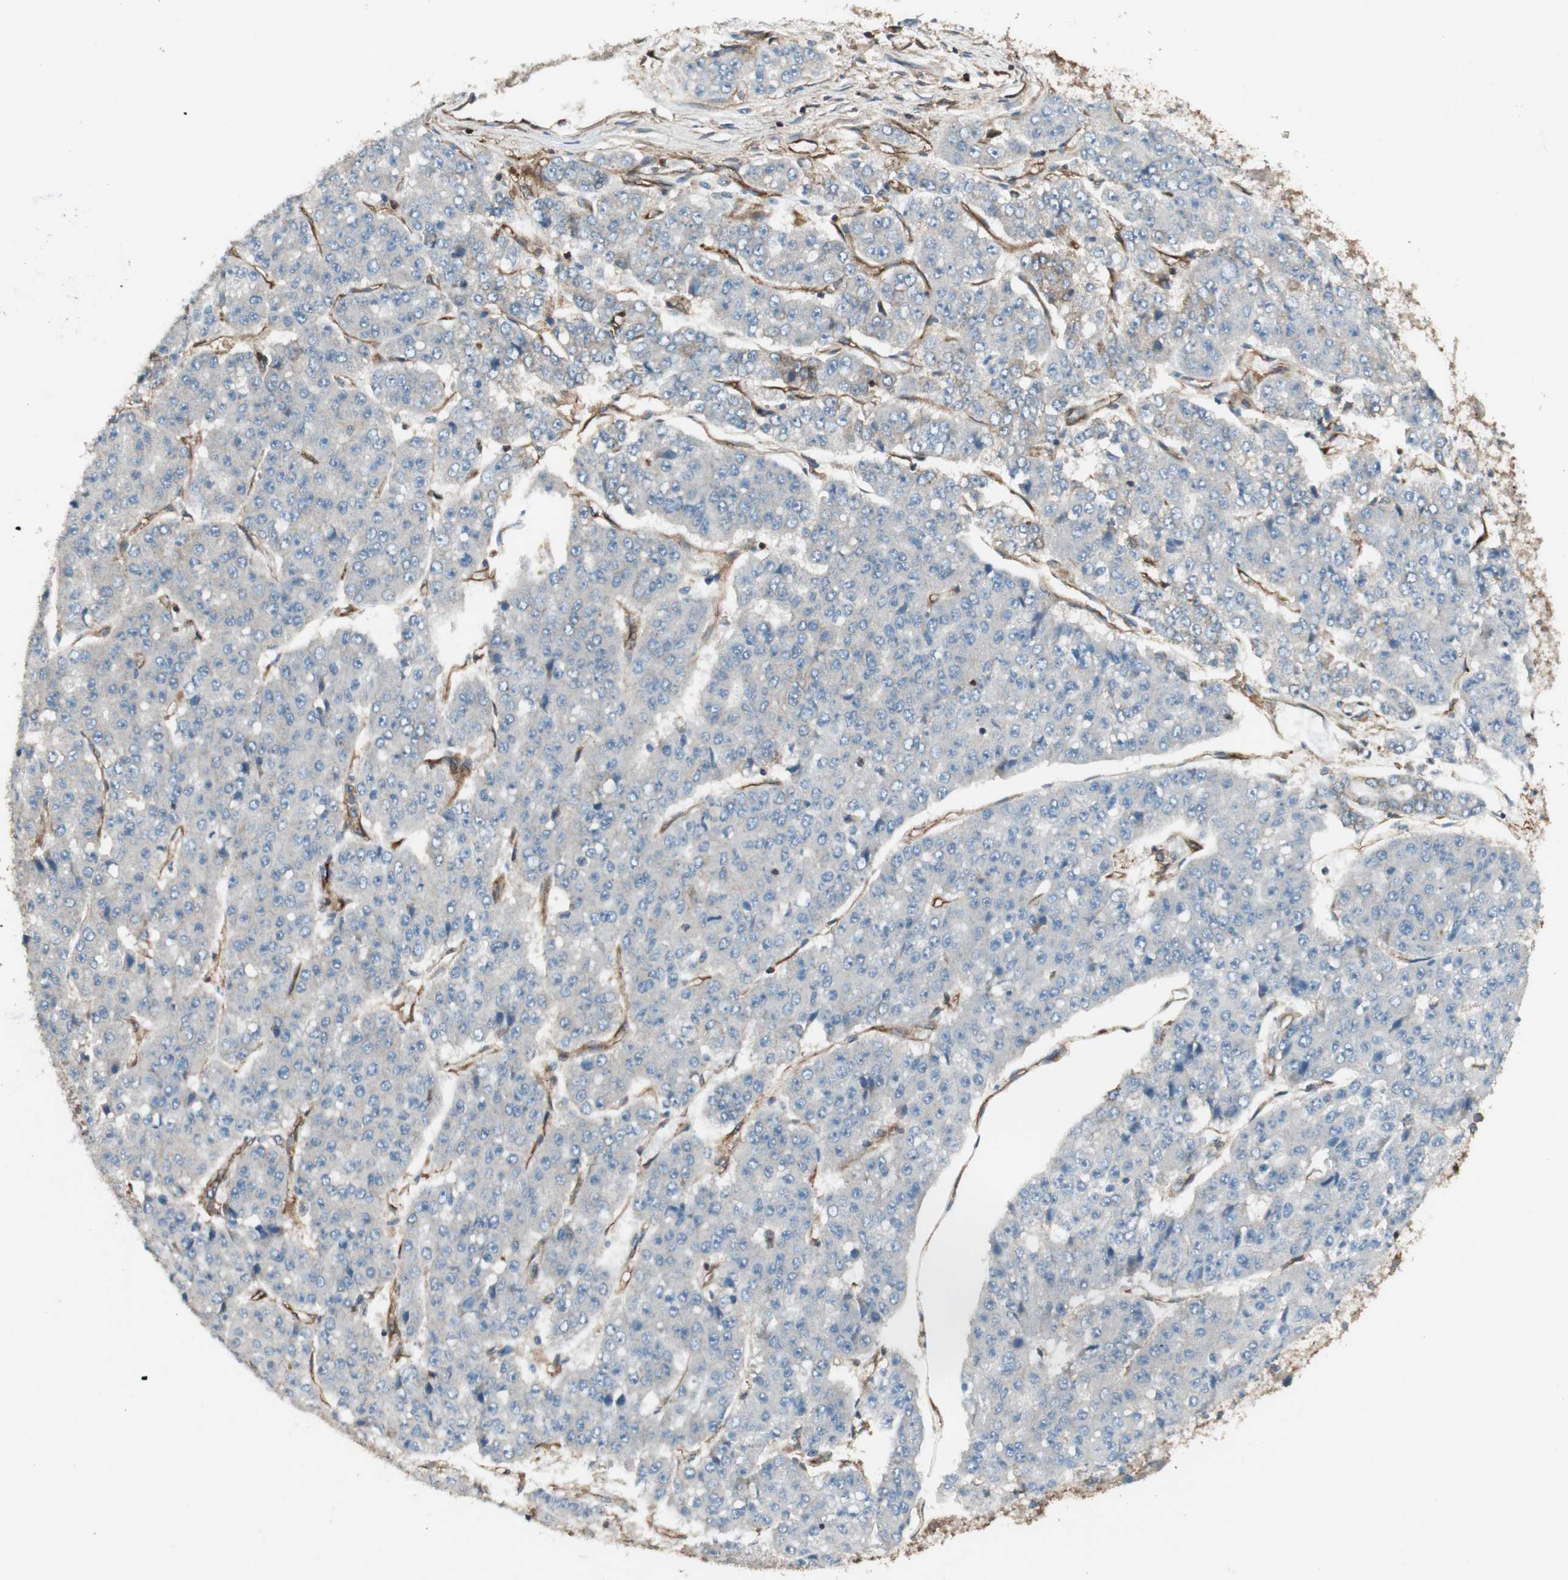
{"staining": {"intensity": "negative", "quantity": "none", "location": "none"}, "tissue": "pancreatic cancer", "cell_type": "Tumor cells", "image_type": "cancer", "snomed": [{"axis": "morphology", "description": "Adenocarcinoma, NOS"}, {"axis": "topography", "description": "Pancreas"}], "caption": "Human adenocarcinoma (pancreatic) stained for a protein using IHC shows no positivity in tumor cells.", "gene": "BTN3A3", "patient": {"sex": "male", "age": 50}}